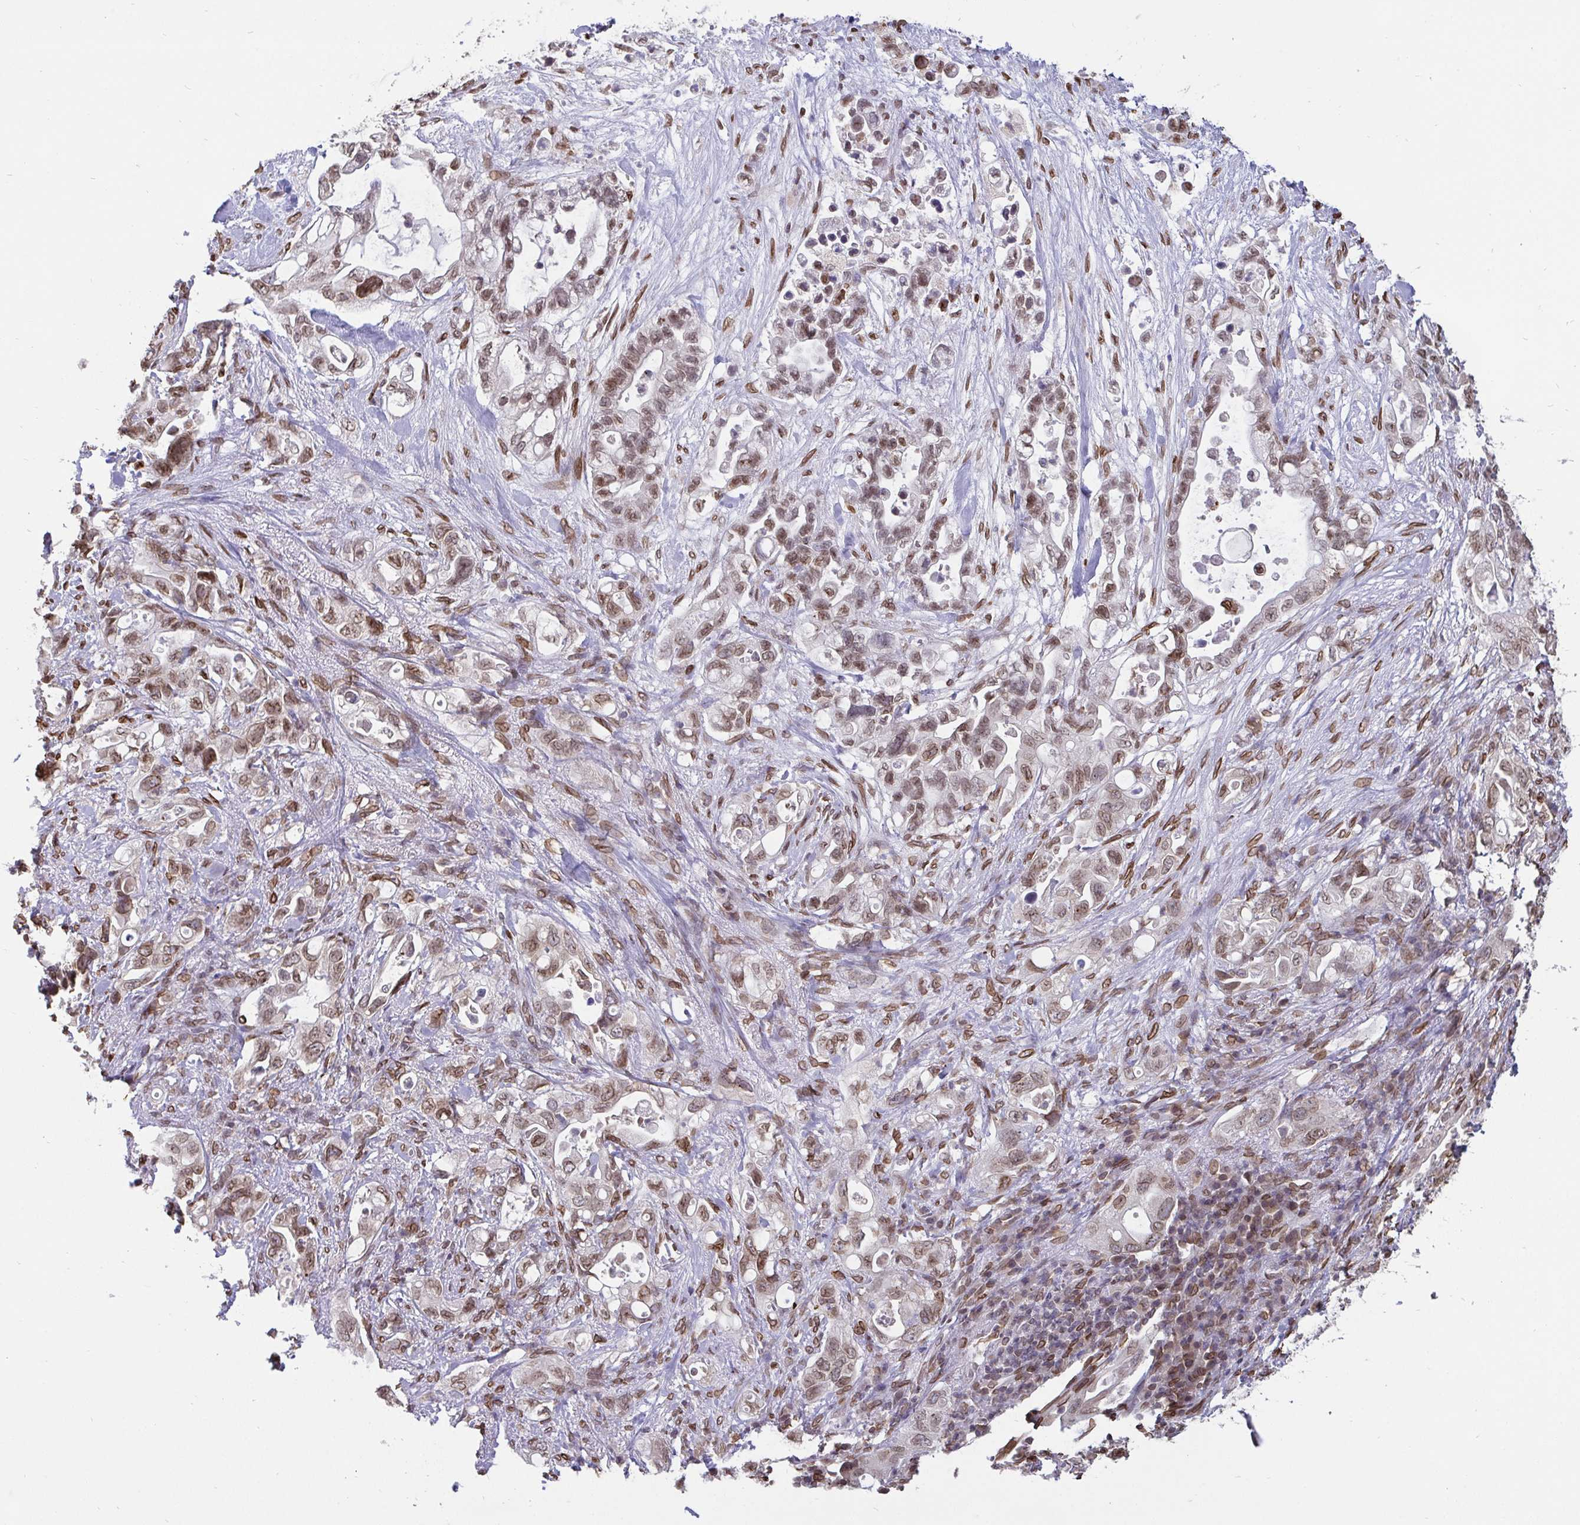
{"staining": {"intensity": "weak", "quantity": ">75%", "location": "cytoplasmic/membranous,nuclear"}, "tissue": "pancreatic cancer", "cell_type": "Tumor cells", "image_type": "cancer", "snomed": [{"axis": "morphology", "description": "Adenocarcinoma, NOS"}, {"axis": "topography", "description": "Pancreas"}], "caption": "Weak cytoplasmic/membranous and nuclear protein positivity is seen in approximately >75% of tumor cells in adenocarcinoma (pancreatic).", "gene": "EMD", "patient": {"sex": "female", "age": 72}}